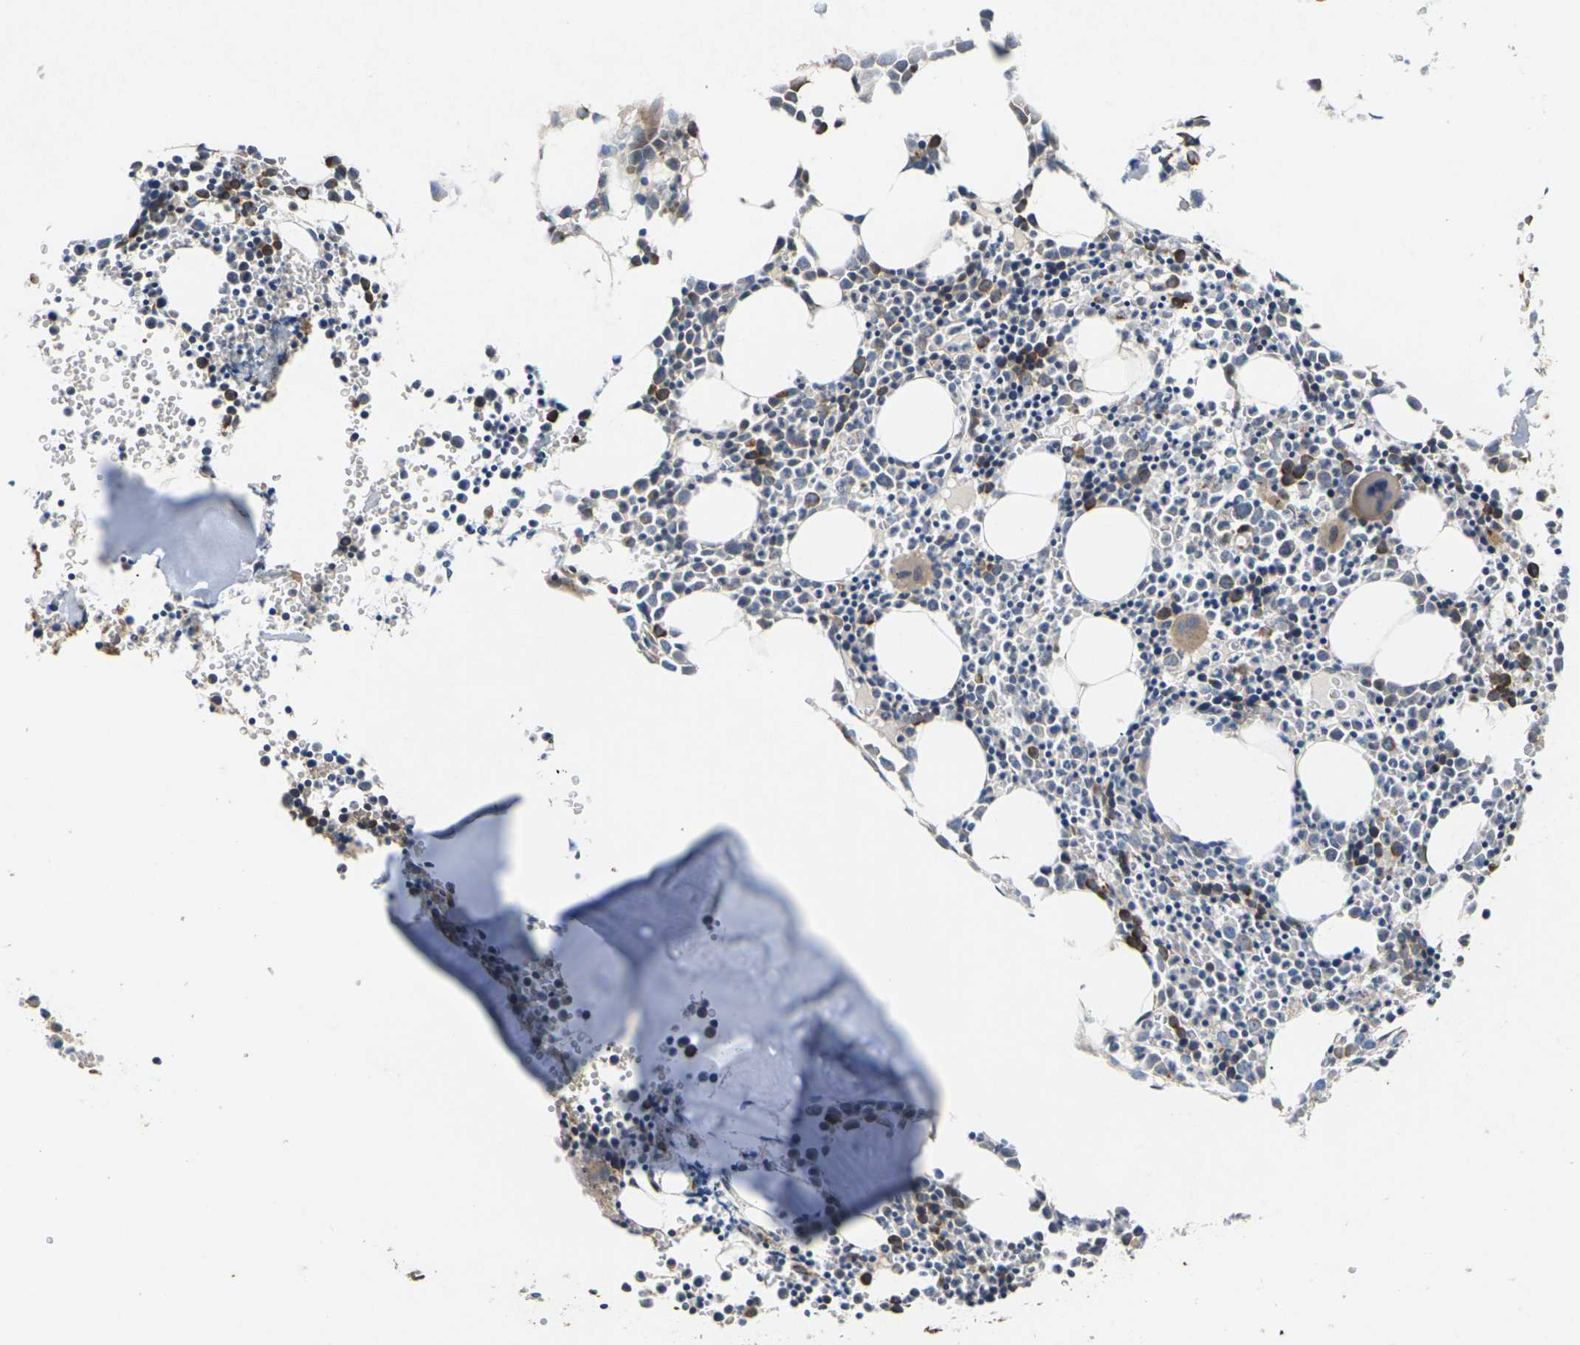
{"staining": {"intensity": "moderate", "quantity": "<25%", "location": "cytoplasmic/membranous"}, "tissue": "bone marrow", "cell_type": "Hematopoietic cells", "image_type": "normal", "snomed": [{"axis": "morphology", "description": "Normal tissue, NOS"}, {"axis": "morphology", "description": "Inflammation, NOS"}, {"axis": "topography", "description": "Bone marrow"}], "caption": "Bone marrow stained with a brown dye shows moderate cytoplasmic/membranous positive staining in approximately <25% of hematopoietic cells.", "gene": "KLHDC8B", "patient": {"sex": "female", "age": 17}}